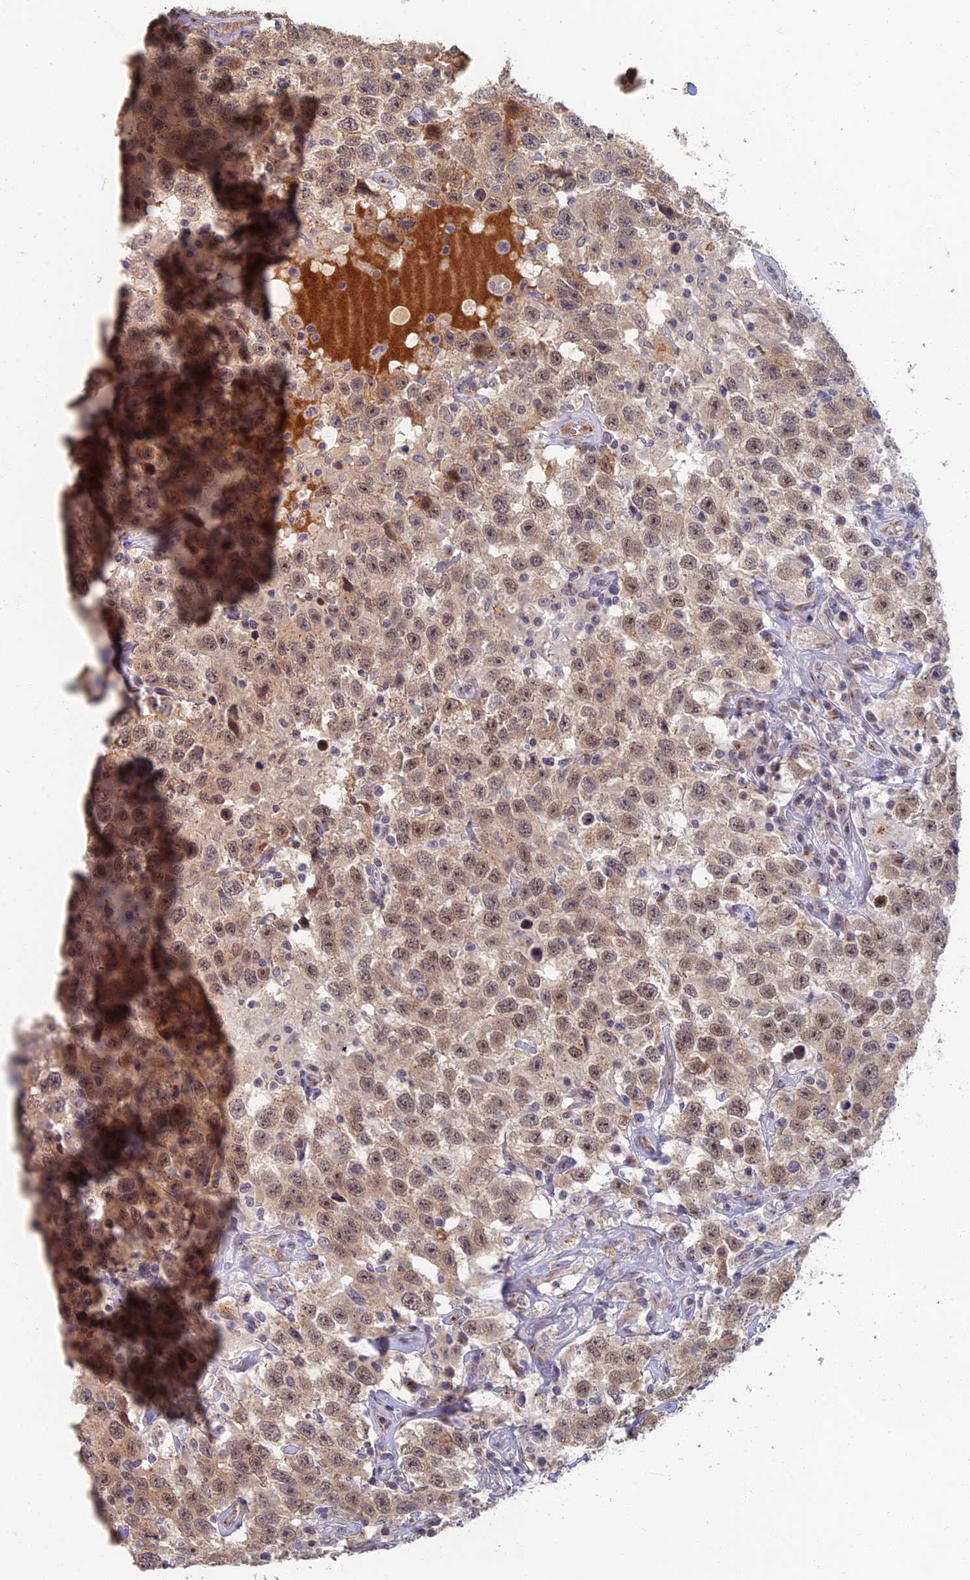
{"staining": {"intensity": "weak", "quantity": ">75%", "location": "cytoplasmic/membranous,nuclear"}, "tissue": "testis cancer", "cell_type": "Tumor cells", "image_type": "cancer", "snomed": [{"axis": "morphology", "description": "Seminoma, NOS"}, {"axis": "topography", "description": "Testis"}], "caption": "Testis cancer (seminoma) stained with IHC reveals weak cytoplasmic/membranous and nuclear expression in about >75% of tumor cells.", "gene": "GPATCH1", "patient": {"sex": "male", "age": 41}}